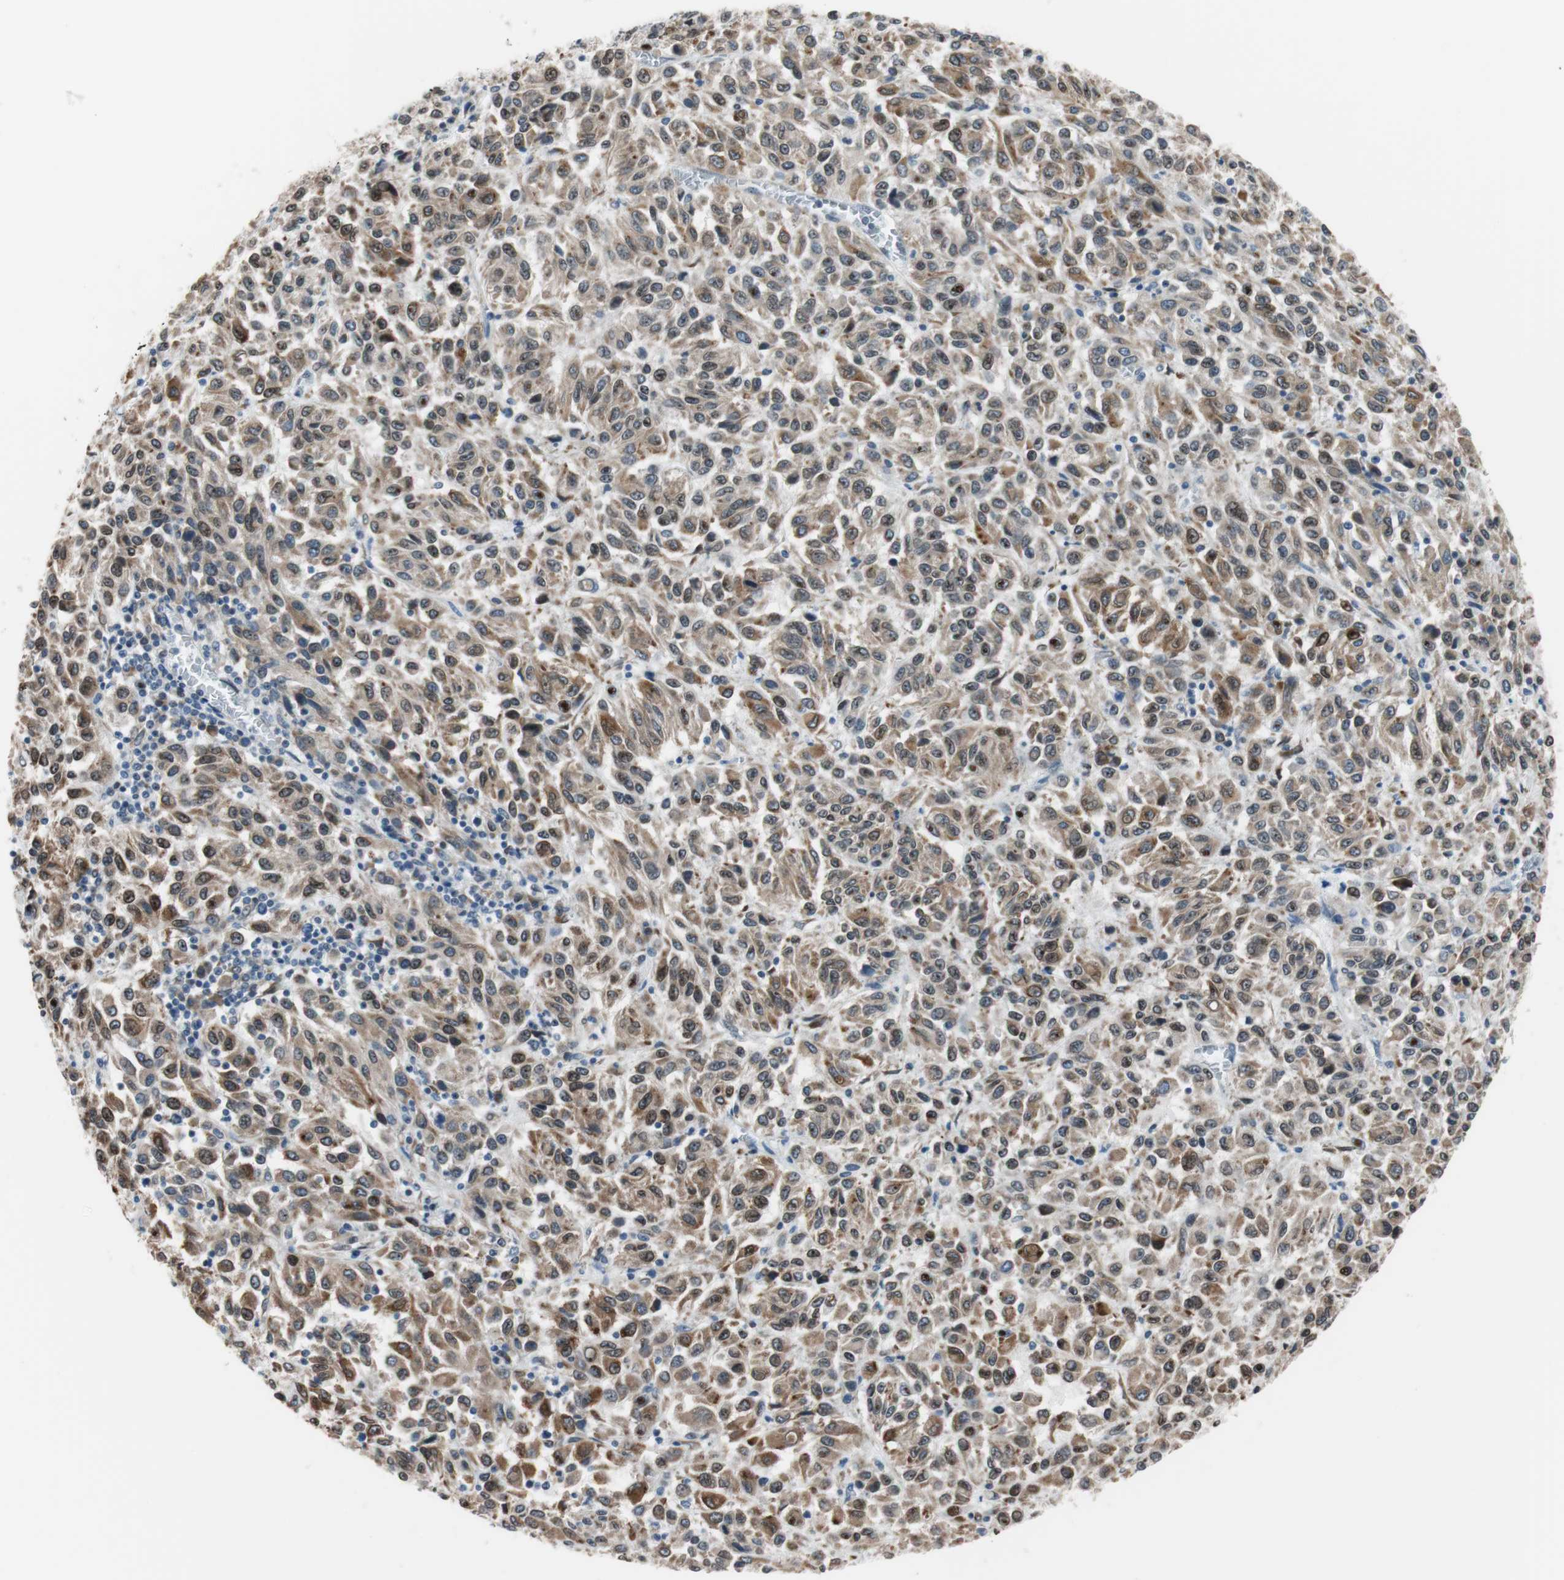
{"staining": {"intensity": "moderate", "quantity": ">75%", "location": "cytoplasmic/membranous"}, "tissue": "melanoma", "cell_type": "Tumor cells", "image_type": "cancer", "snomed": [{"axis": "morphology", "description": "Malignant melanoma, Metastatic site"}, {"axis": "topography", "description": "Lung"}], "caption": "A histopathology image showing moderate cytoplasmic/membranous staining in approximately >75% of tumor cells in melanoma, as visualized by brown immunohistochemical staining.", "gene": "TMED7", "patient": {"sex": "male", "age": 64}}